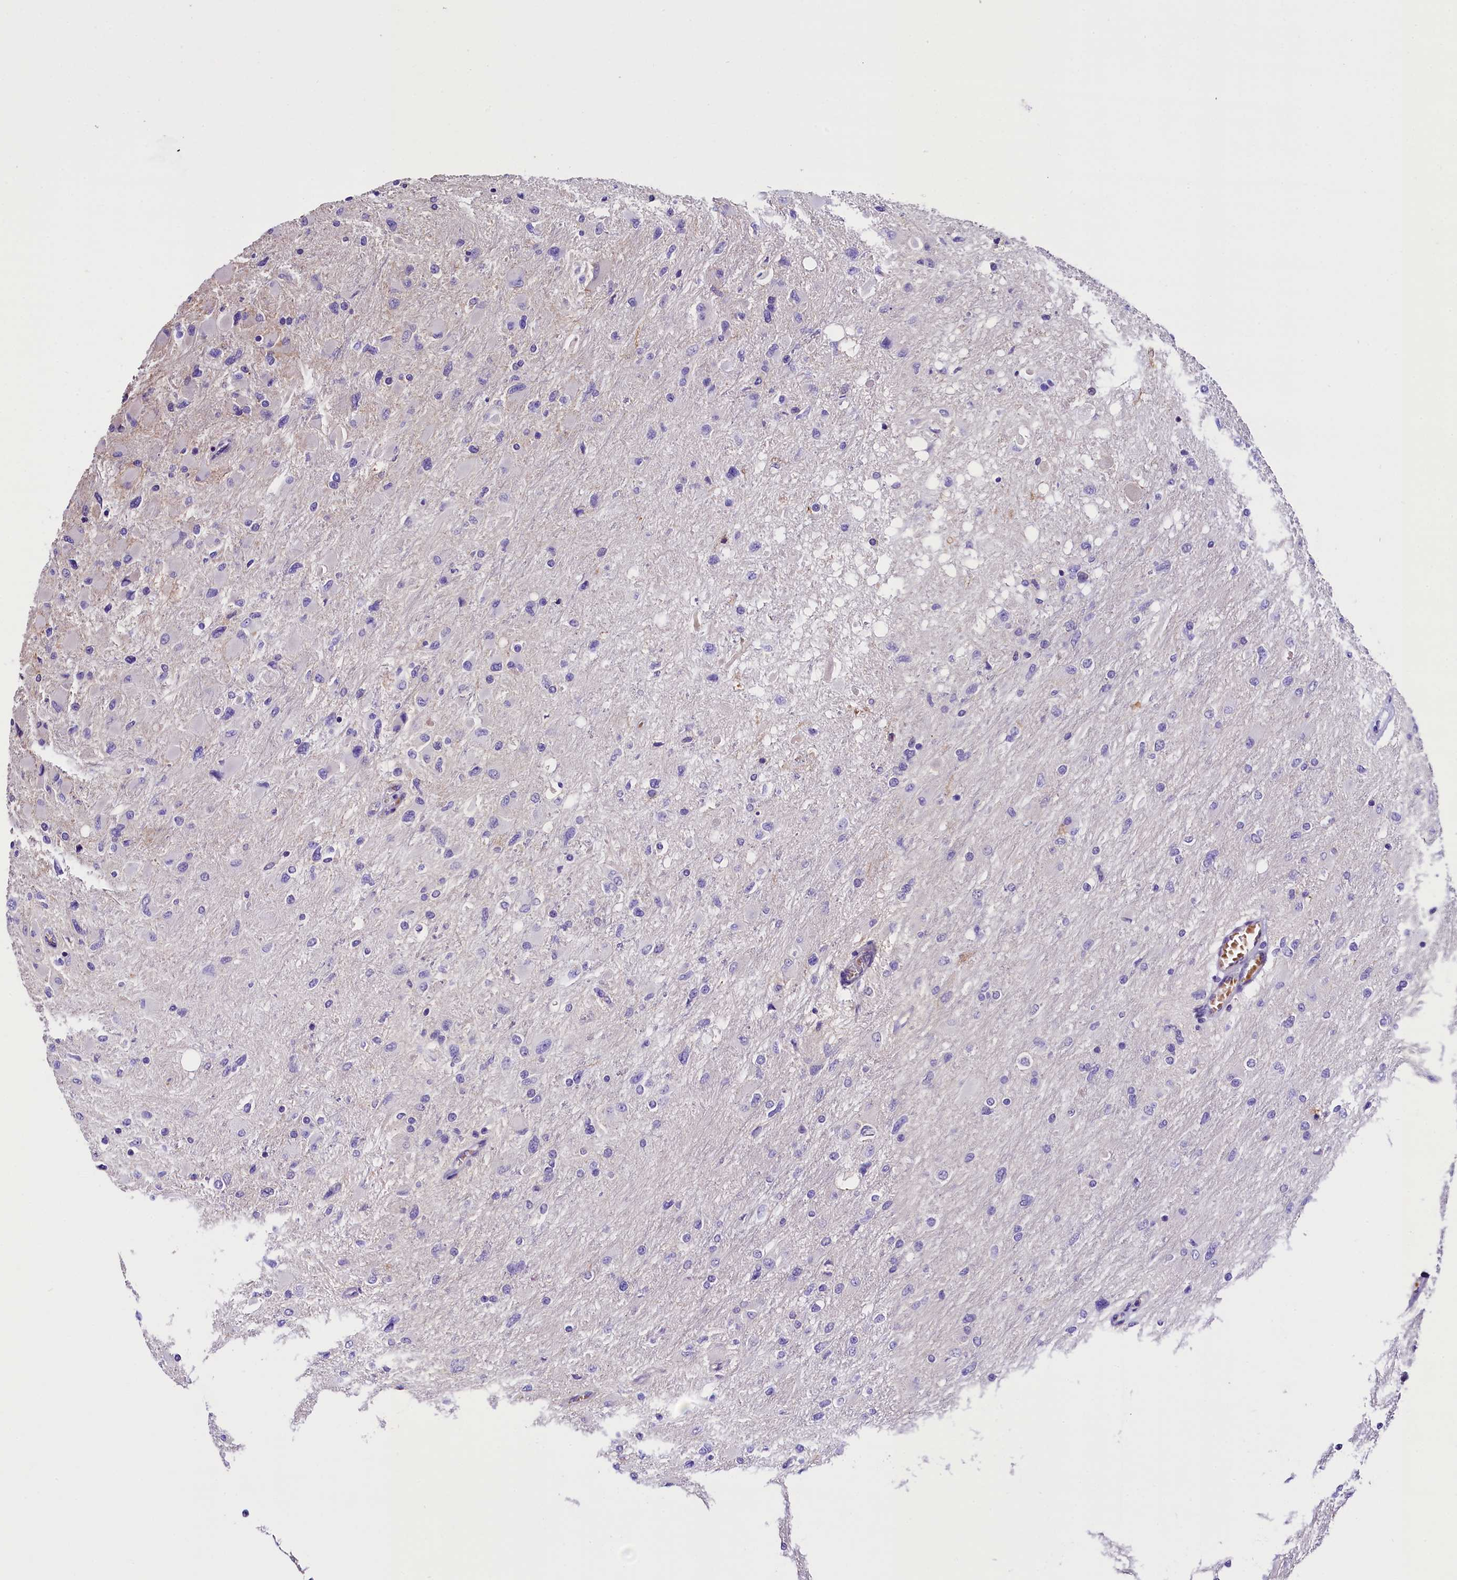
{"staining": {"intensity": "negative", "quantity": "none", "location": "none"}, "tissue": "glioma", "cell_type": "Tumor cells", "image_type": "cancer", "snomed": [{"axis": "morphology", "description": "Glioma, malignant, High grade"}, {"axis": "topography", "description": "Cerebral cortex"}], "caption": "Micrograph shows no significant protein expression in tumor cells of high-grade glioma (malignant). (Immunohistochemistry, brightfield microscopy, high magnification).", "gene": "MEX3B", "patient": {"sex": "female", "age": 36}}